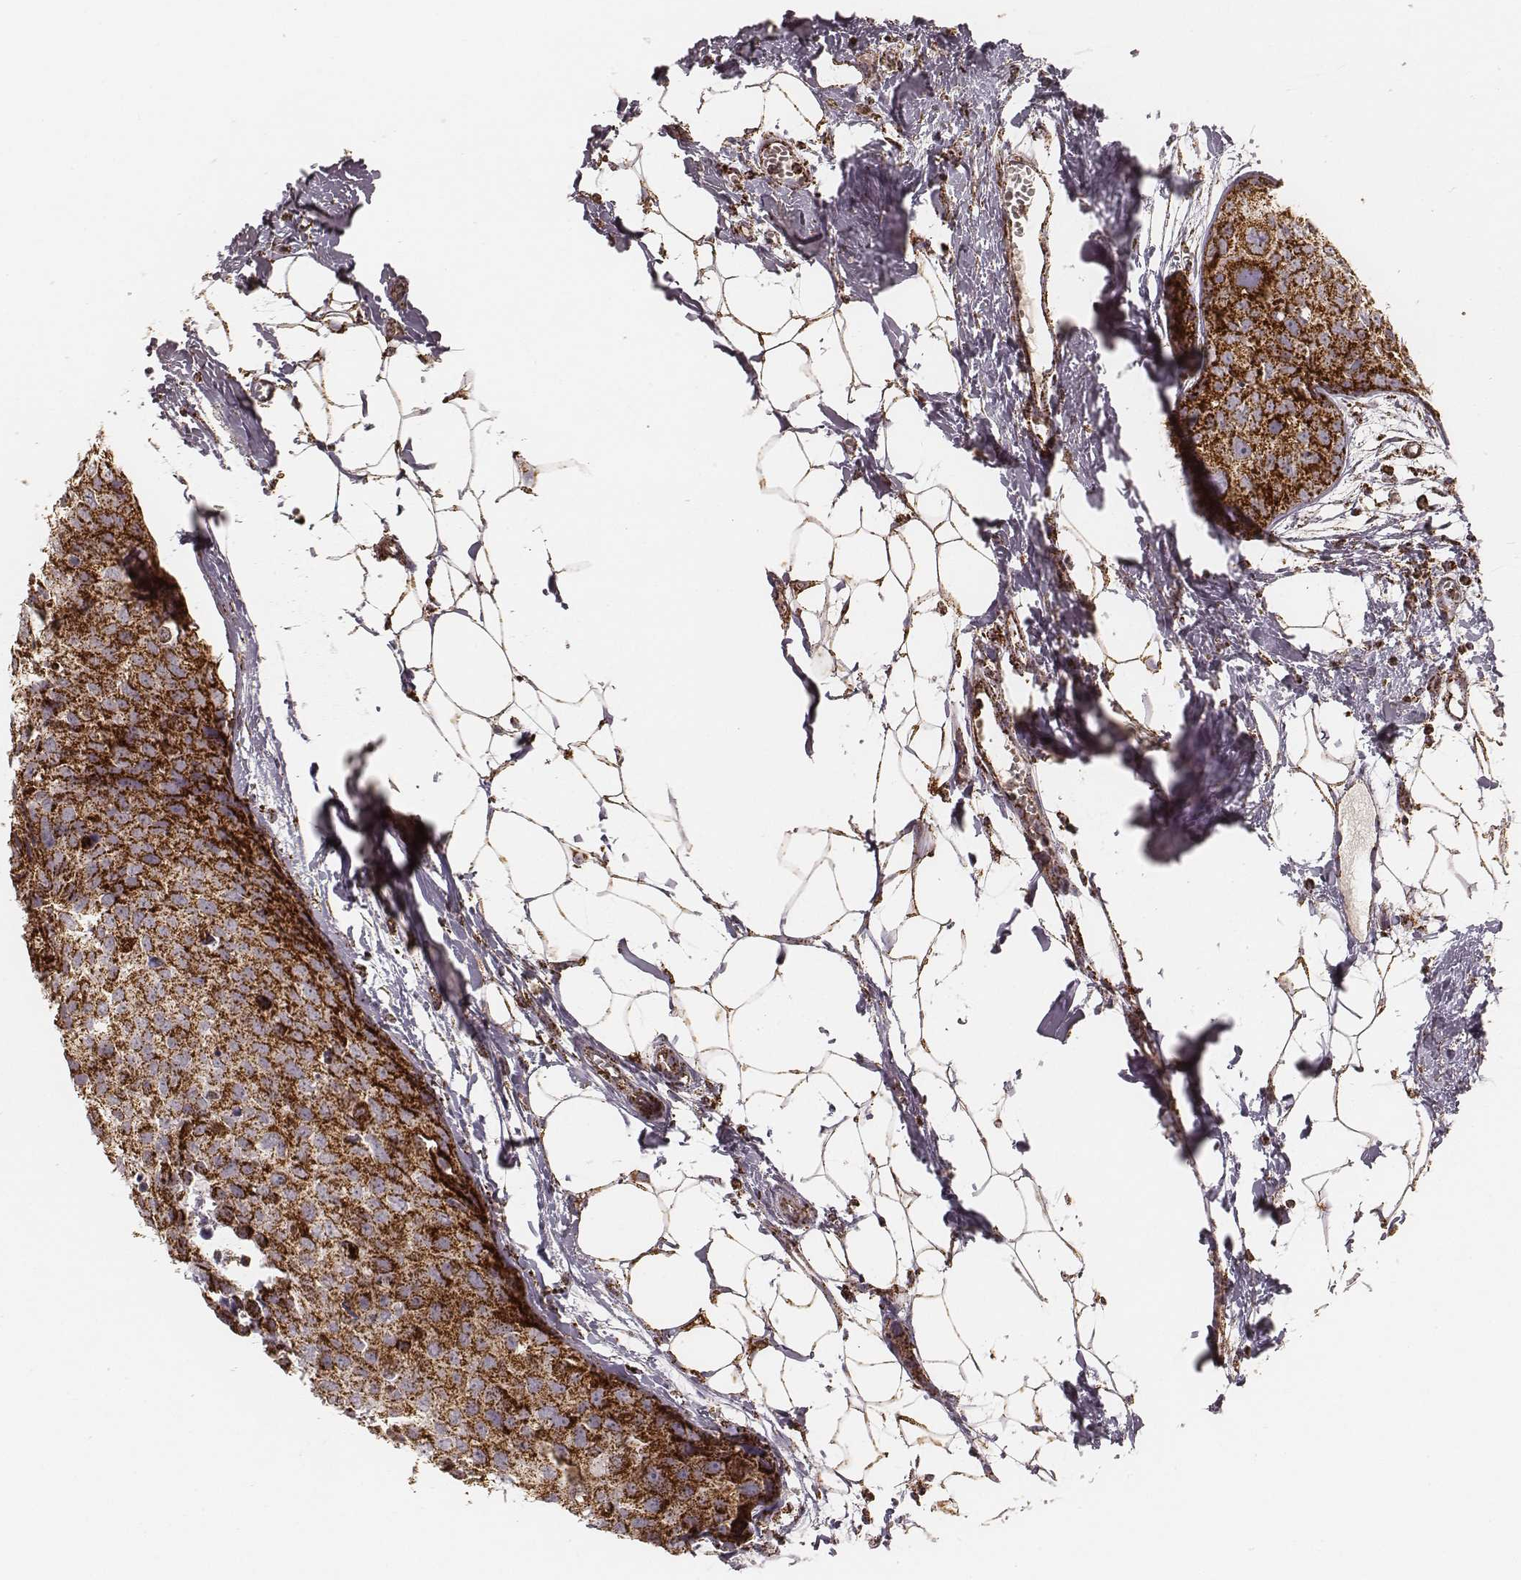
{"staining": {"intensity": "strong", "quantity": ">75%", "location": "cytoplasmic/membranous"}, "tissue": "breast cancer", "cell_type": "Tumor cells", "image_type": "cancer", "snomed": [{"axis": "morphology", "description": "Duct carcinoma"}, {"axis": "topography", "description": "Breast"}], "caption": "Brown immunohistochemical staining in breast cancer reveals strong cytoplasmic/membranous positivity in approximately >75% of tumor cells. Immunohistochemistry (ihc) stains the protein in brown and the nuclei are stained blue.", "gene": "CS", "patient": {"sex": "female", "age": 38}}